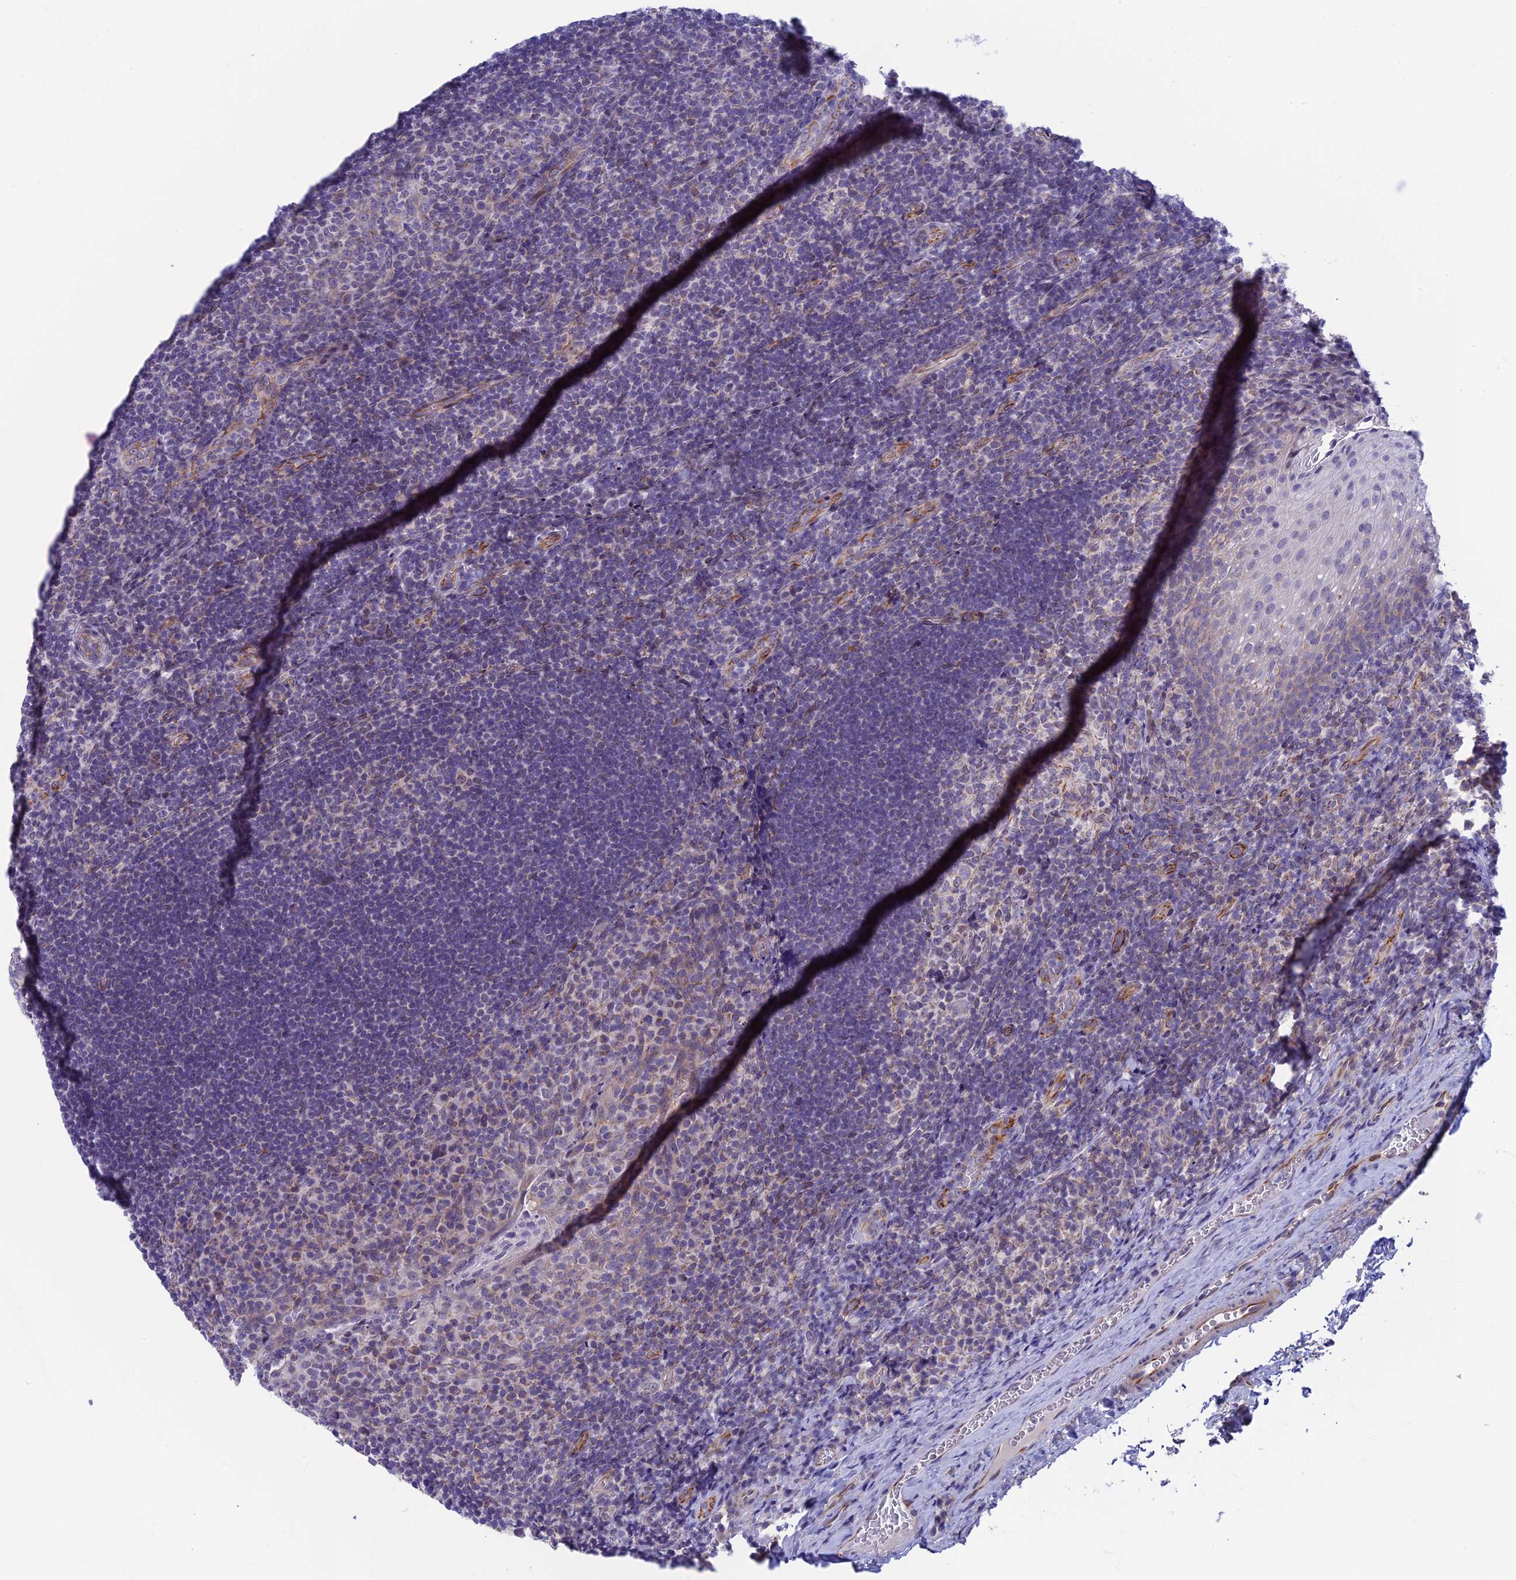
{"staining": {"intensity": "negative", "quantity": "none", "location": "none"}, "tissue": "tonsil", "cell_type": "Germinal center cells", "image_type": "normal", "snomed": [{"axis": "morphology", "description": "Normal tissue, NOS"}, {"axis": "topography", "description": "Tonsil"}], "caption": "This is a photomicrograph of immunohistochemistry (IHC) staining of unremarkable tonsil, which shows no positivity in germinal center cells.", "gene": "PLAC9", "patient": {"sex": "male", "age": 17}}